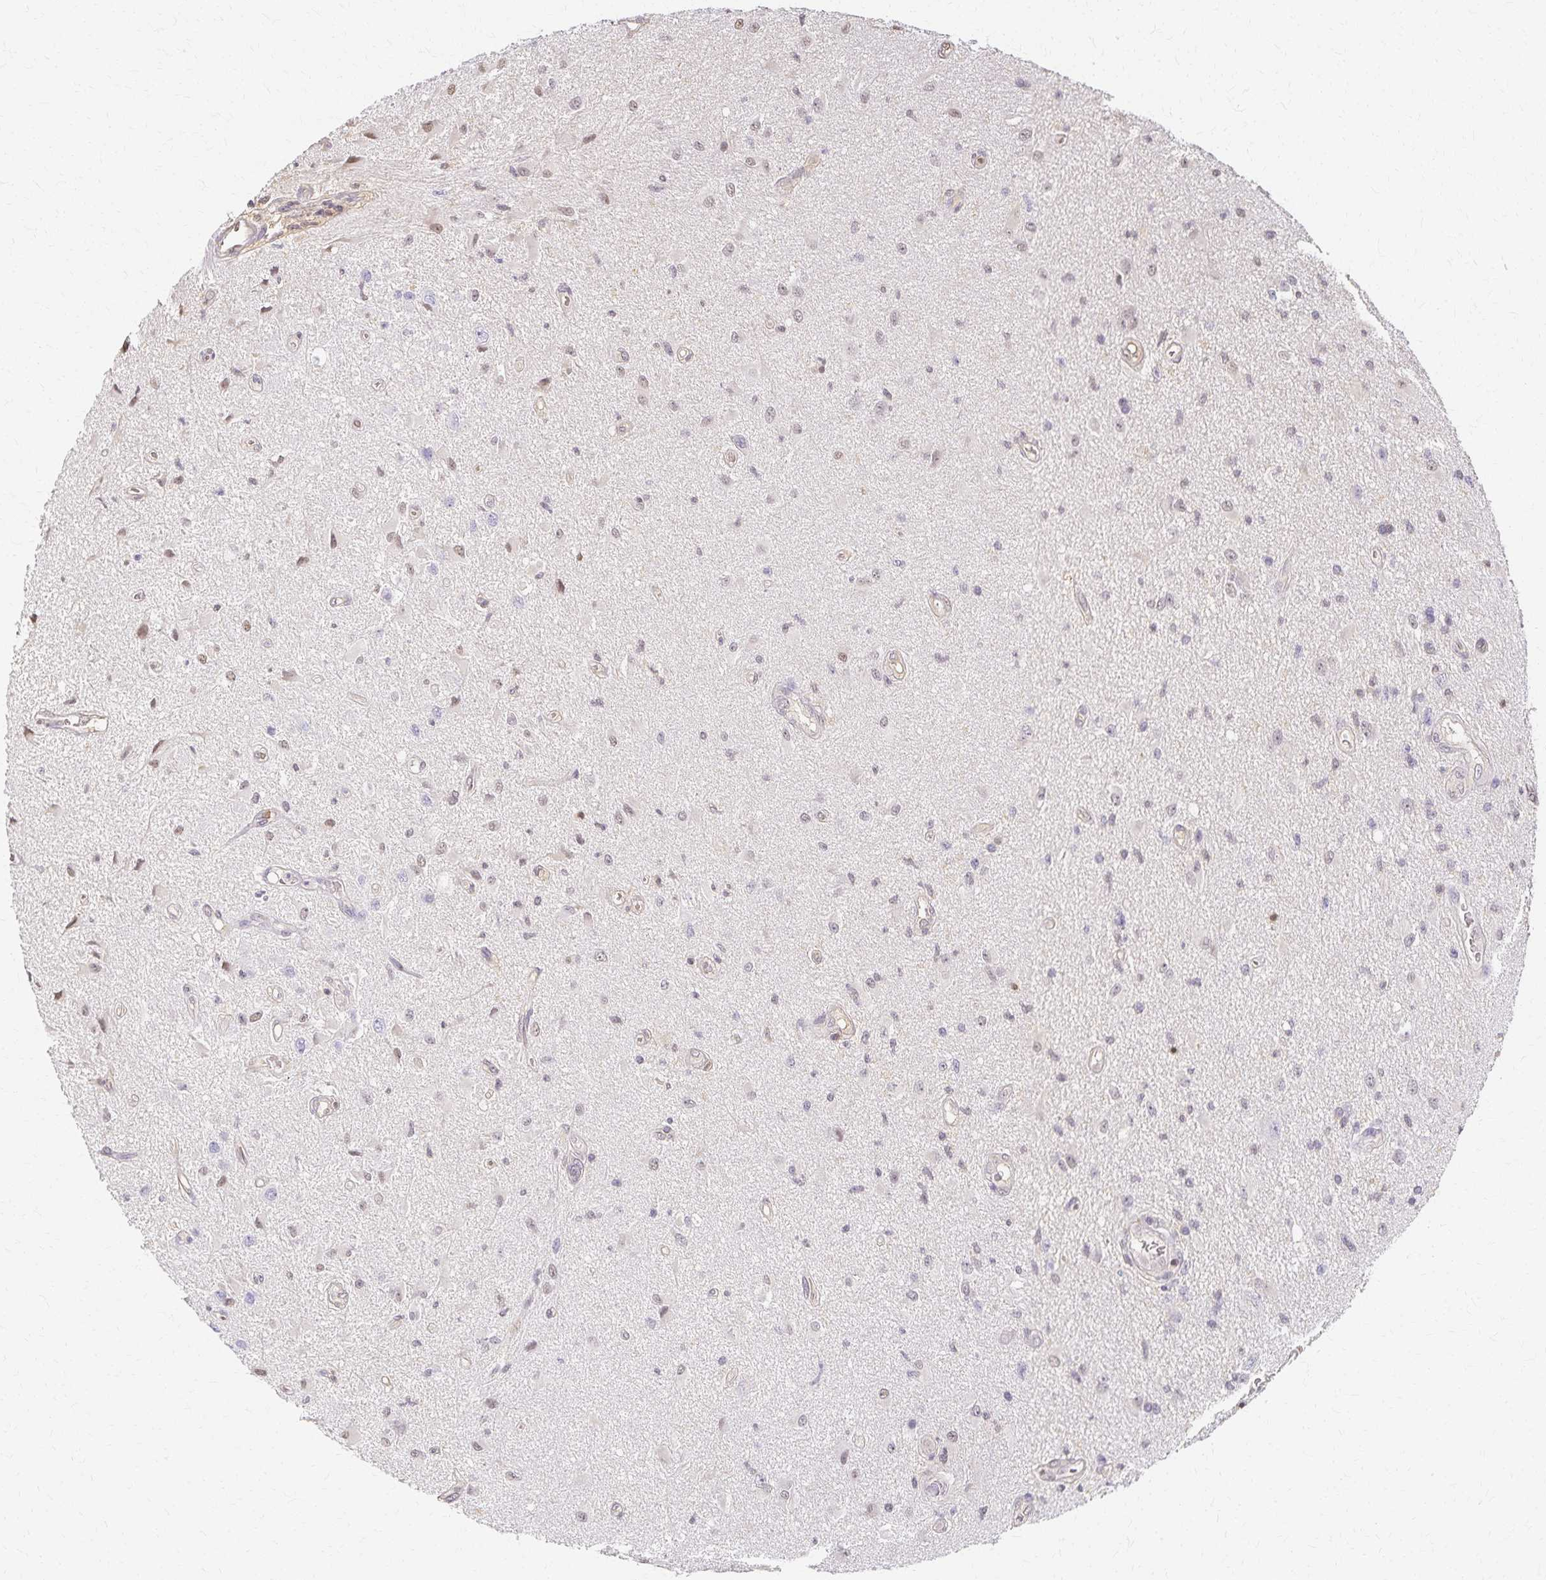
{"staining": {"intensity": "moderate", "quantity": "<25%", "location": "nuclear"}, "tissue": "glioma", "cell_type": "Tumor cells", "image_type": "cancer", "snomed": [{"axis": "morphology", "description": "Glioma, malignant, High grade"}, {"axis": "topography", "description": "Brain"}], "caption": "Malignant glioma (high-grade) stained with immunohistochemistry shows moderate nuclear expression in about <25% of tumor cells. The protein is shown in brown color, while the nuclei are stained blue.", "gene": "AZGP1", "patient": {"sex": "male", "age": 67}}